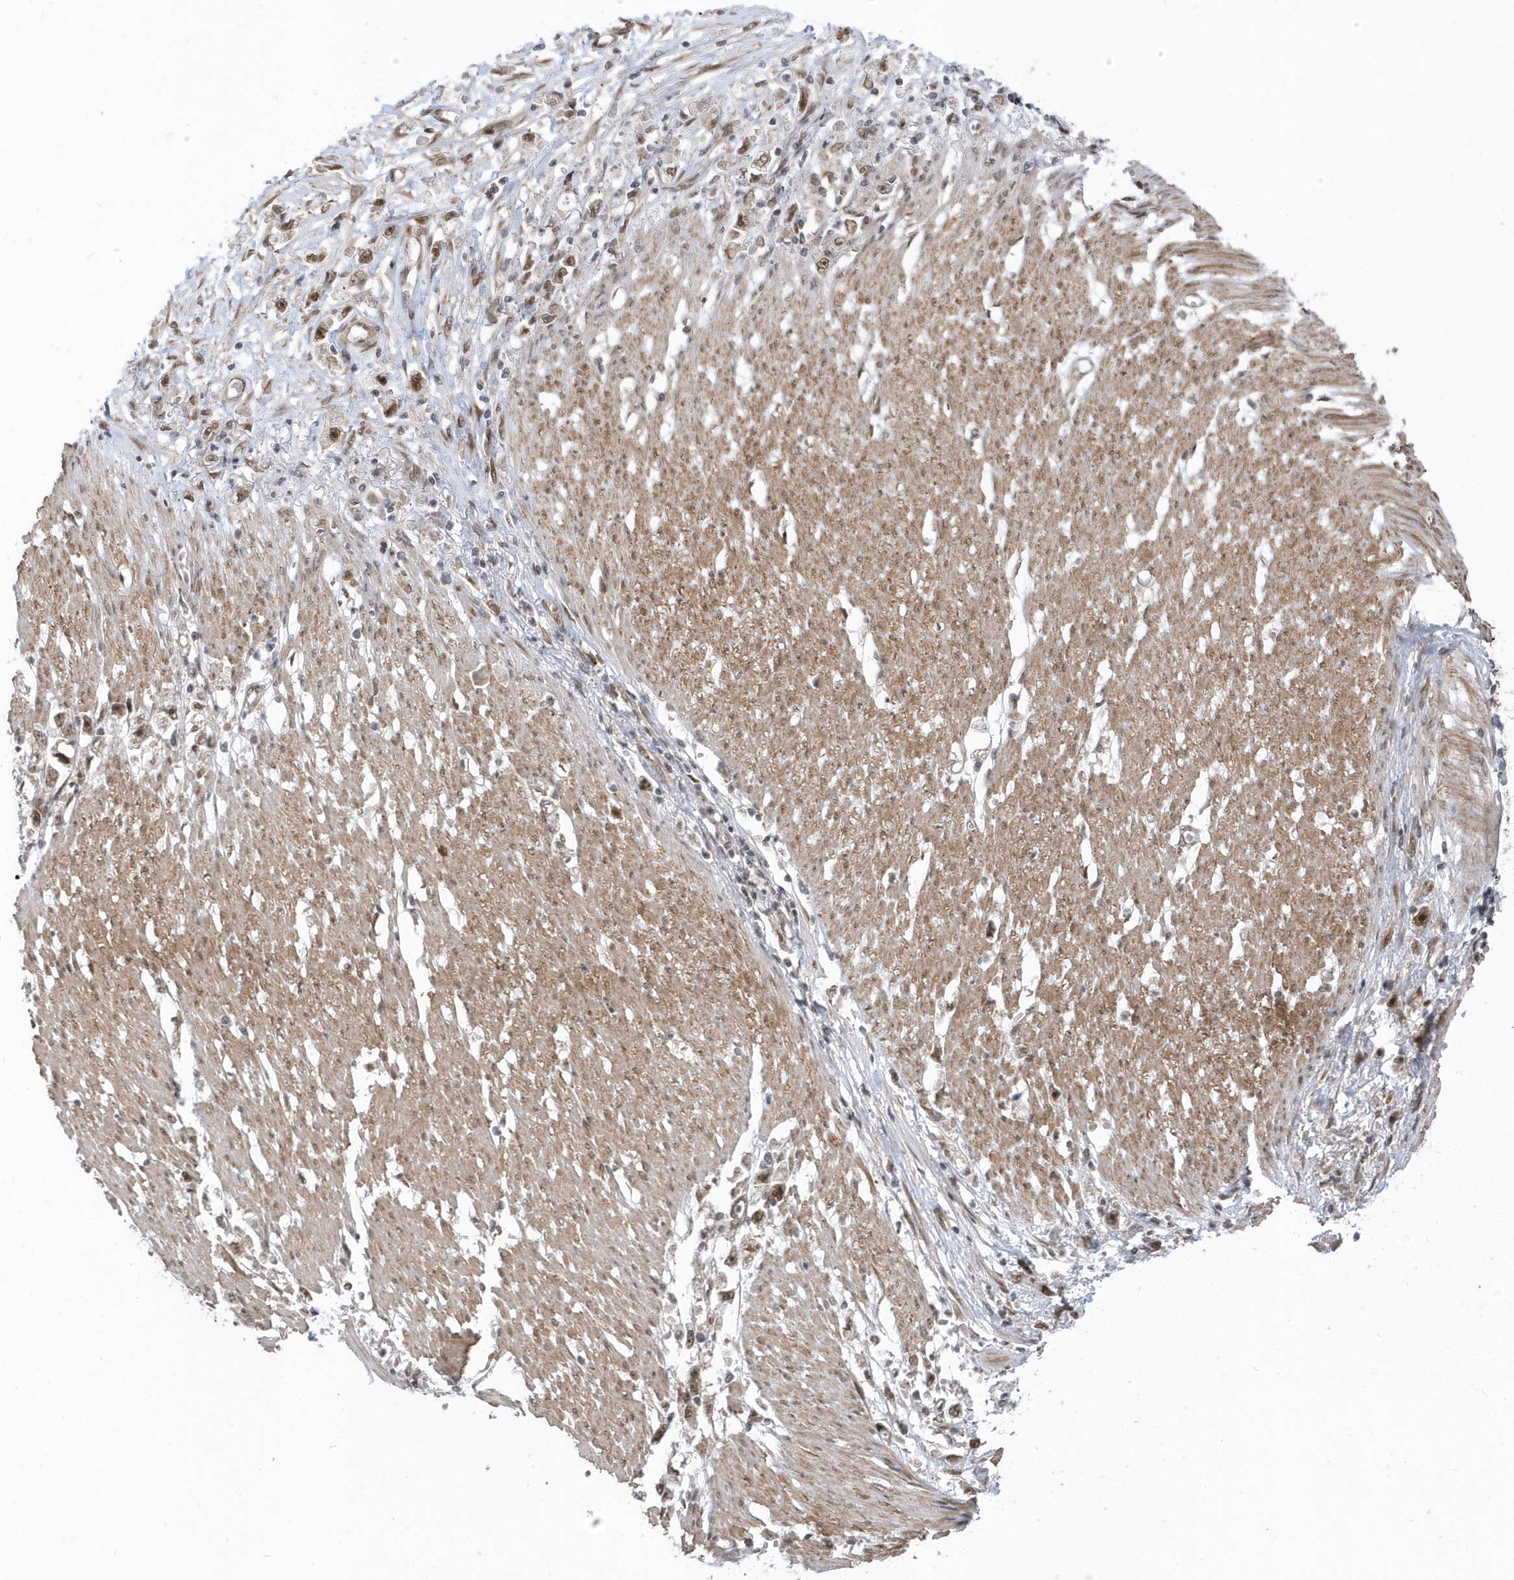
{"staining": {"intensity": "moderate", "quantity": ">75%", "location": "nuclear"}, "tissue": "stomach cancer", "cell_type": "Tumor cells", "image_type": "cancer", "snomed": [{"axis": "morphology", "description": "Adenocarcinoma, NOS"}, {"axis": "topography", "description": "Stomach"}], "caption": "Tumor cells demonstrate moderate nuclear expression in about >75% of cells in adenocarcinoma (stomach). (IHC, brightfield microscopy, high magnification).", "gene": "USP53", "patient": {"sex": "female", "age": 59}}